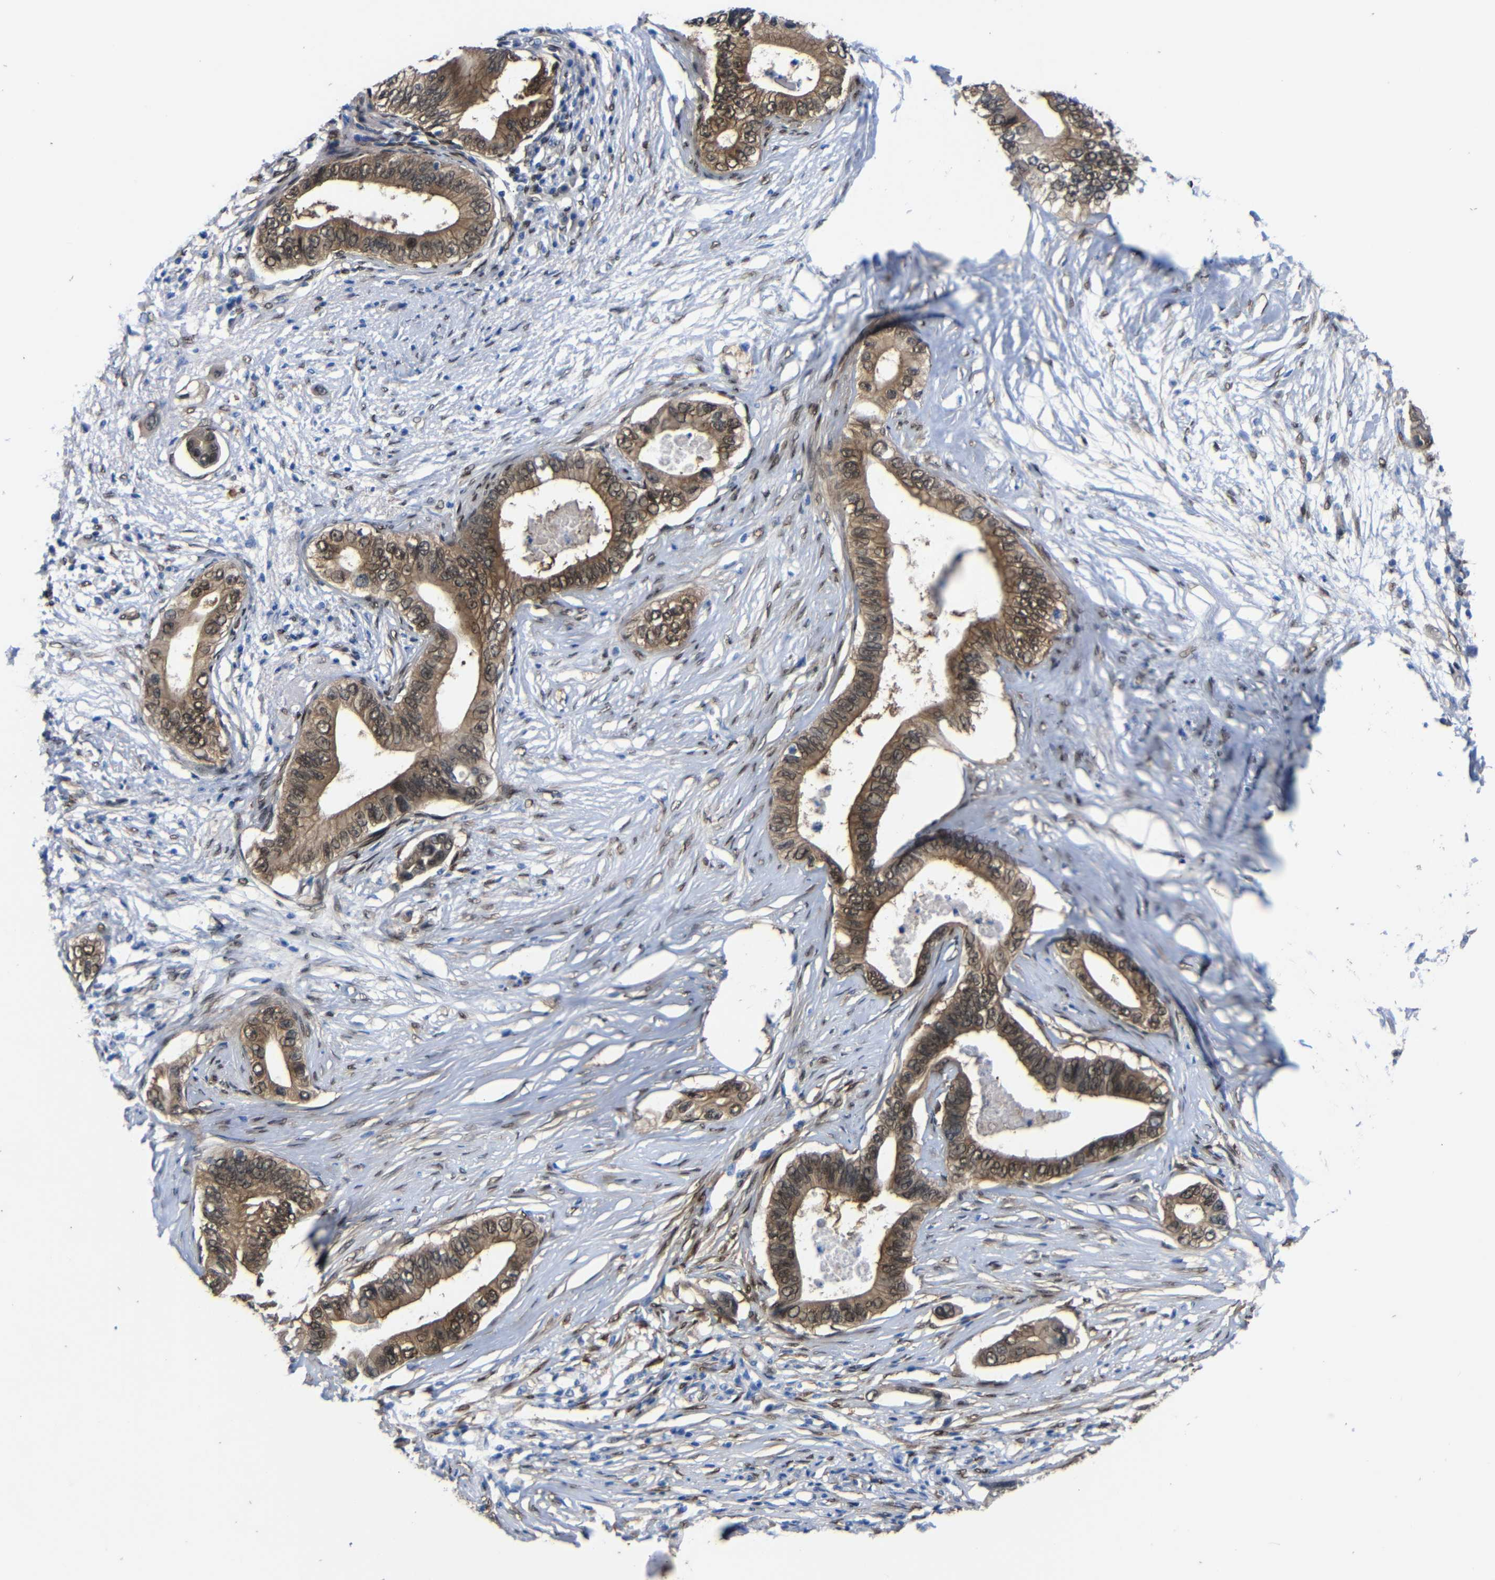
{"staining": {"intensity": "moderate", "quantity": ">75%", "location": "cytoplasmic/membranous,nuclear"}, "tissue": "pancreatic cancer", "cell_type": "Tumor cells", "image_type": "cancer", "snomed": [{"axis": "morphology", "description": "Adenocarcinoma, NOS"}, {"axis": "topography", "description": "Pancreas"}], "caption": "Tumor cells exhibit medium levels of moderate cytoplasmic/membranous and nuclear positivity in approximately >75% of cells in human pancreatic adenocarcinoma. (IHC, brightfield microscopy, high magnification).", "gene": "YAP1", "patient": {"sex": "male", "age": 77}}